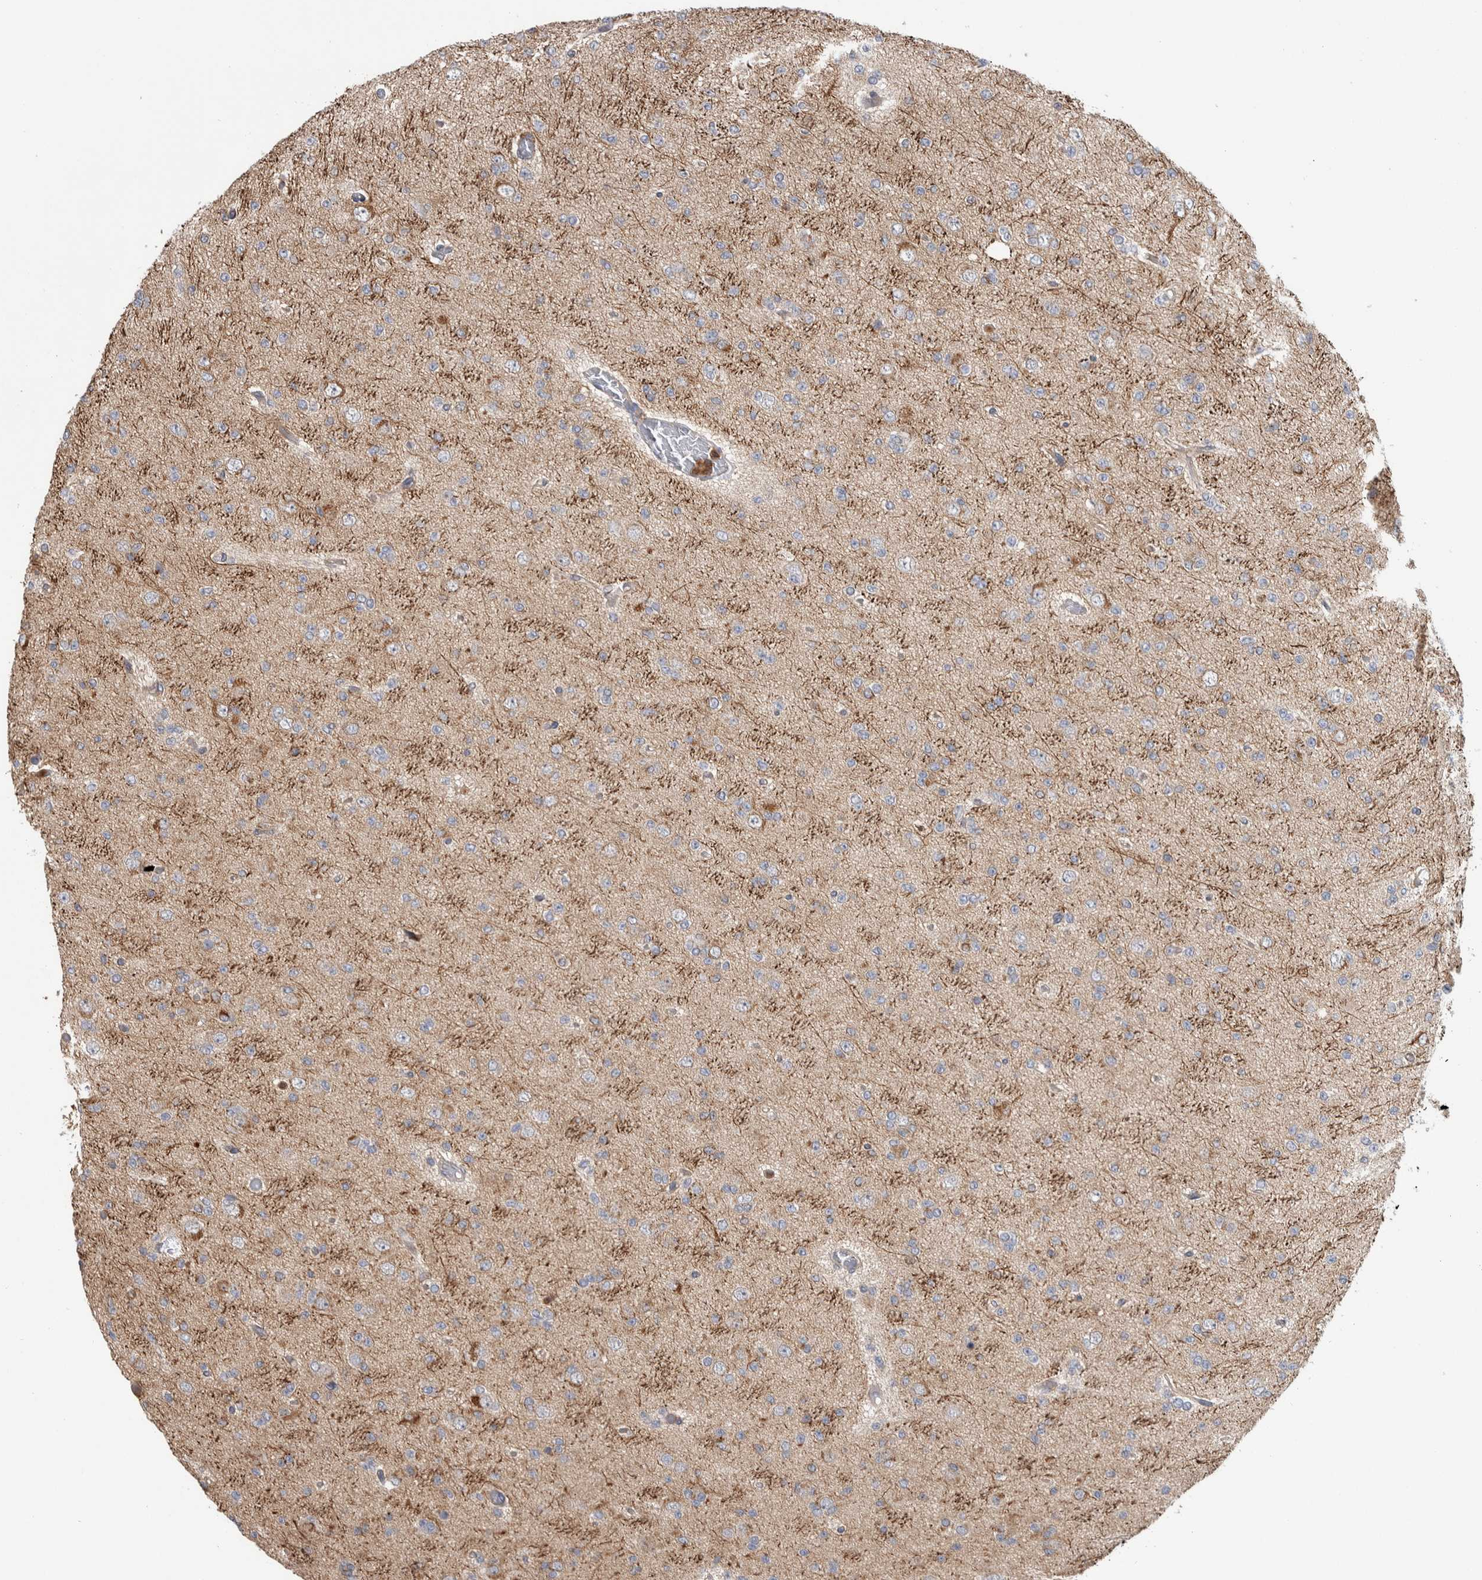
{"staining": {"intensity": "weak", "quantity": "<25%", "location": "cytoplasmic/membranous"}, "tissue": "glioma", "cell_type": "Tumor cells", "image_type": "cancer", "snomed": [{"axis": "morphology", "description": "Glioma, malignant, Low grade"}, {"axis": "topography", "description": "Brain"}], "caption": "This is an IHC image of human glioma. There is no staining in tumor cells.", "gene": "SDCBP", "patient": {"sex": "female", "age": 22}}